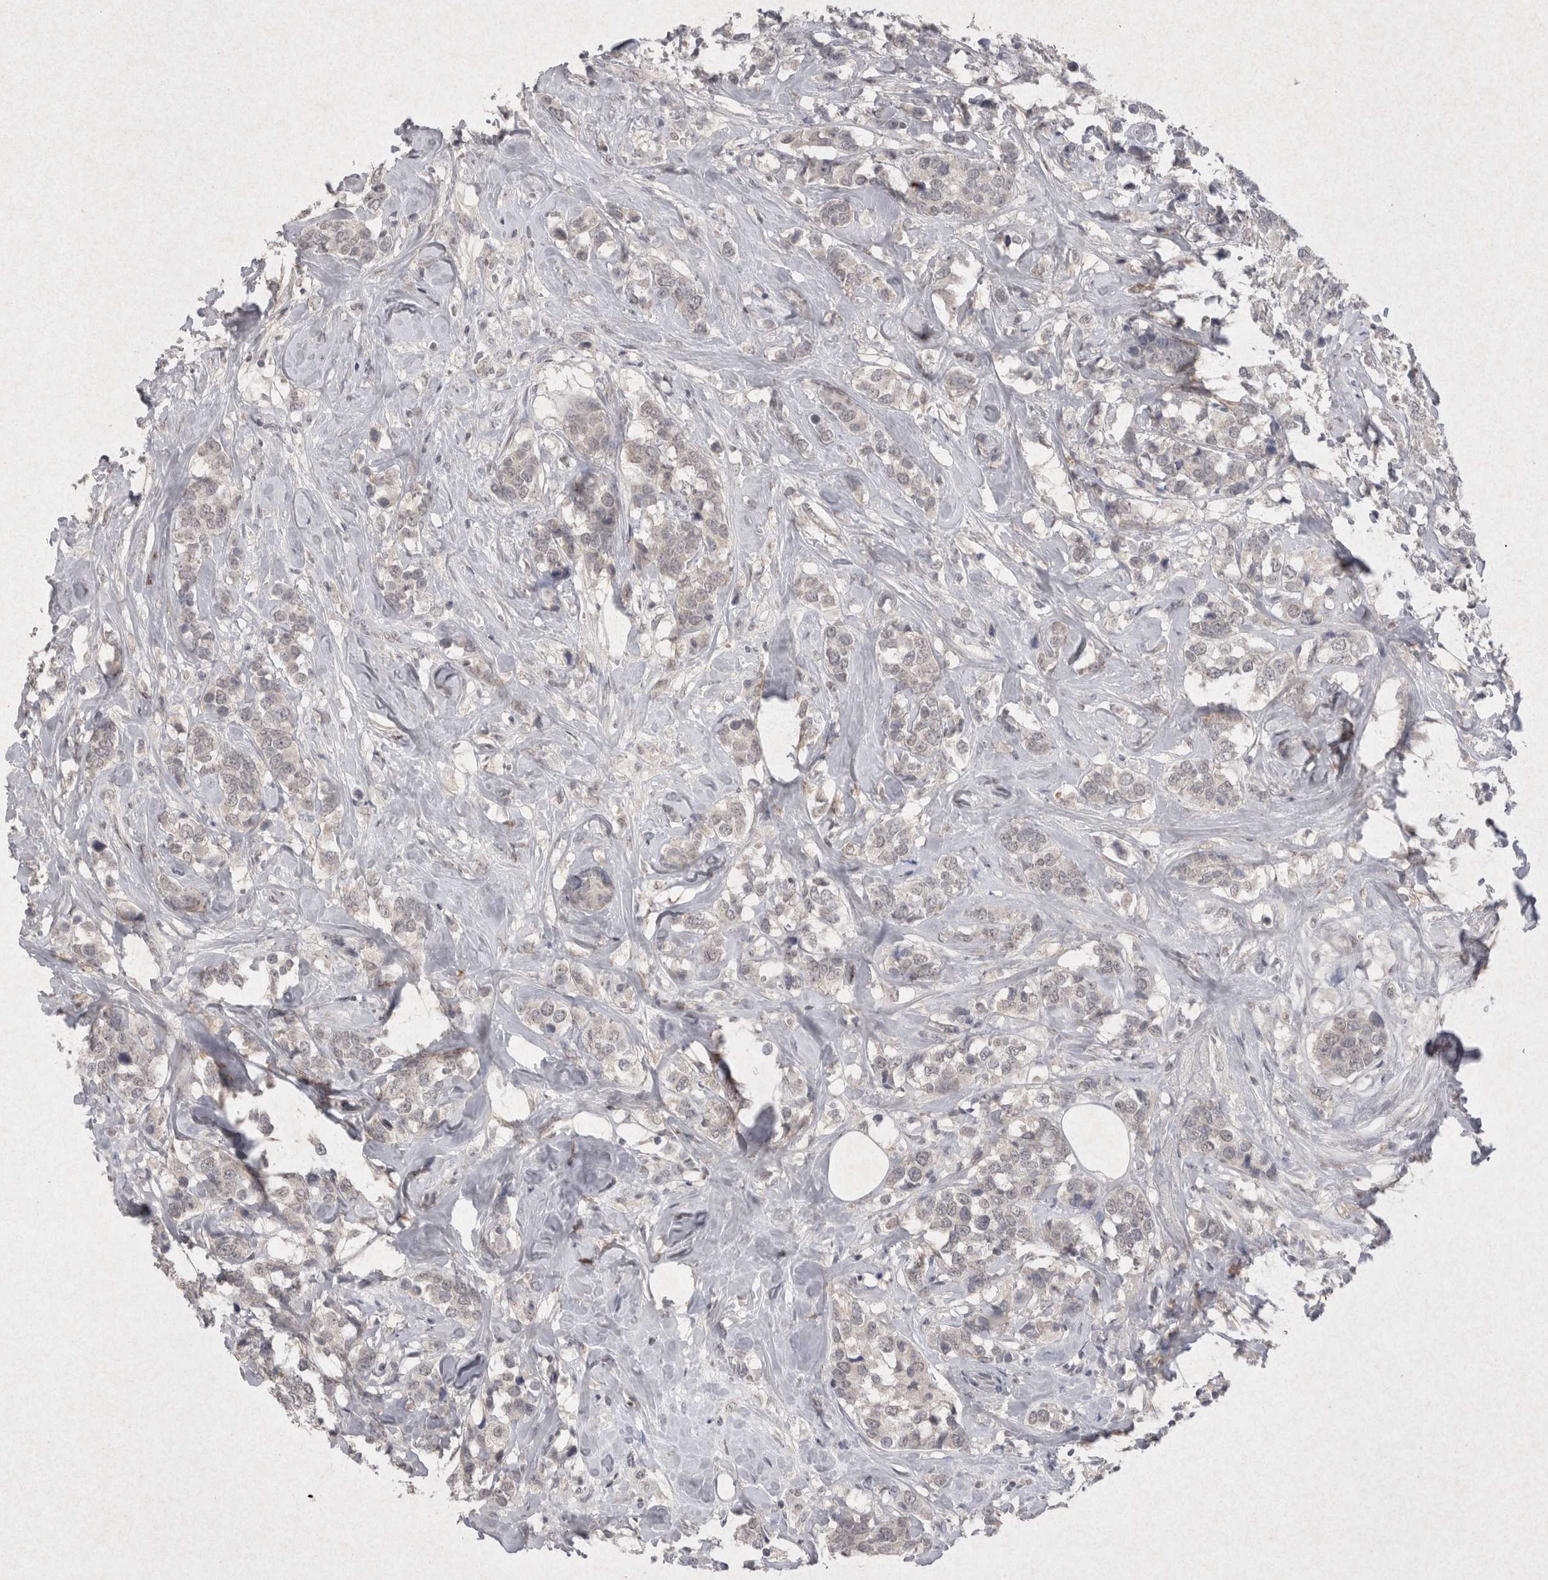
{"staining": {"intensity": "negative", "quantity": "none", "location": "none"}, "tissue": "breast cancer", "cell_type": "Tumor cells", "image_type": "cancer", "snomed": [{"axis": "morphology", "description": "Lobular carcinoma"}, {"axis": "topography", "description": "Breast"}], "caption": "High magnification brightfield microscopy of breast lobular carcinoma stained with DAB (brown) and counterstained with hematoxylin (blue): tumor cells show no significant positivity. The staining was performed using DAB (3,3'-diaminobenzidine) to visualize the protein expression in brown, while the nuclei were stained in blue with hematoxylin (Magnification: 20x).", "gene": "LYVE1", "patient": {"sex": "female", "age": 59}}